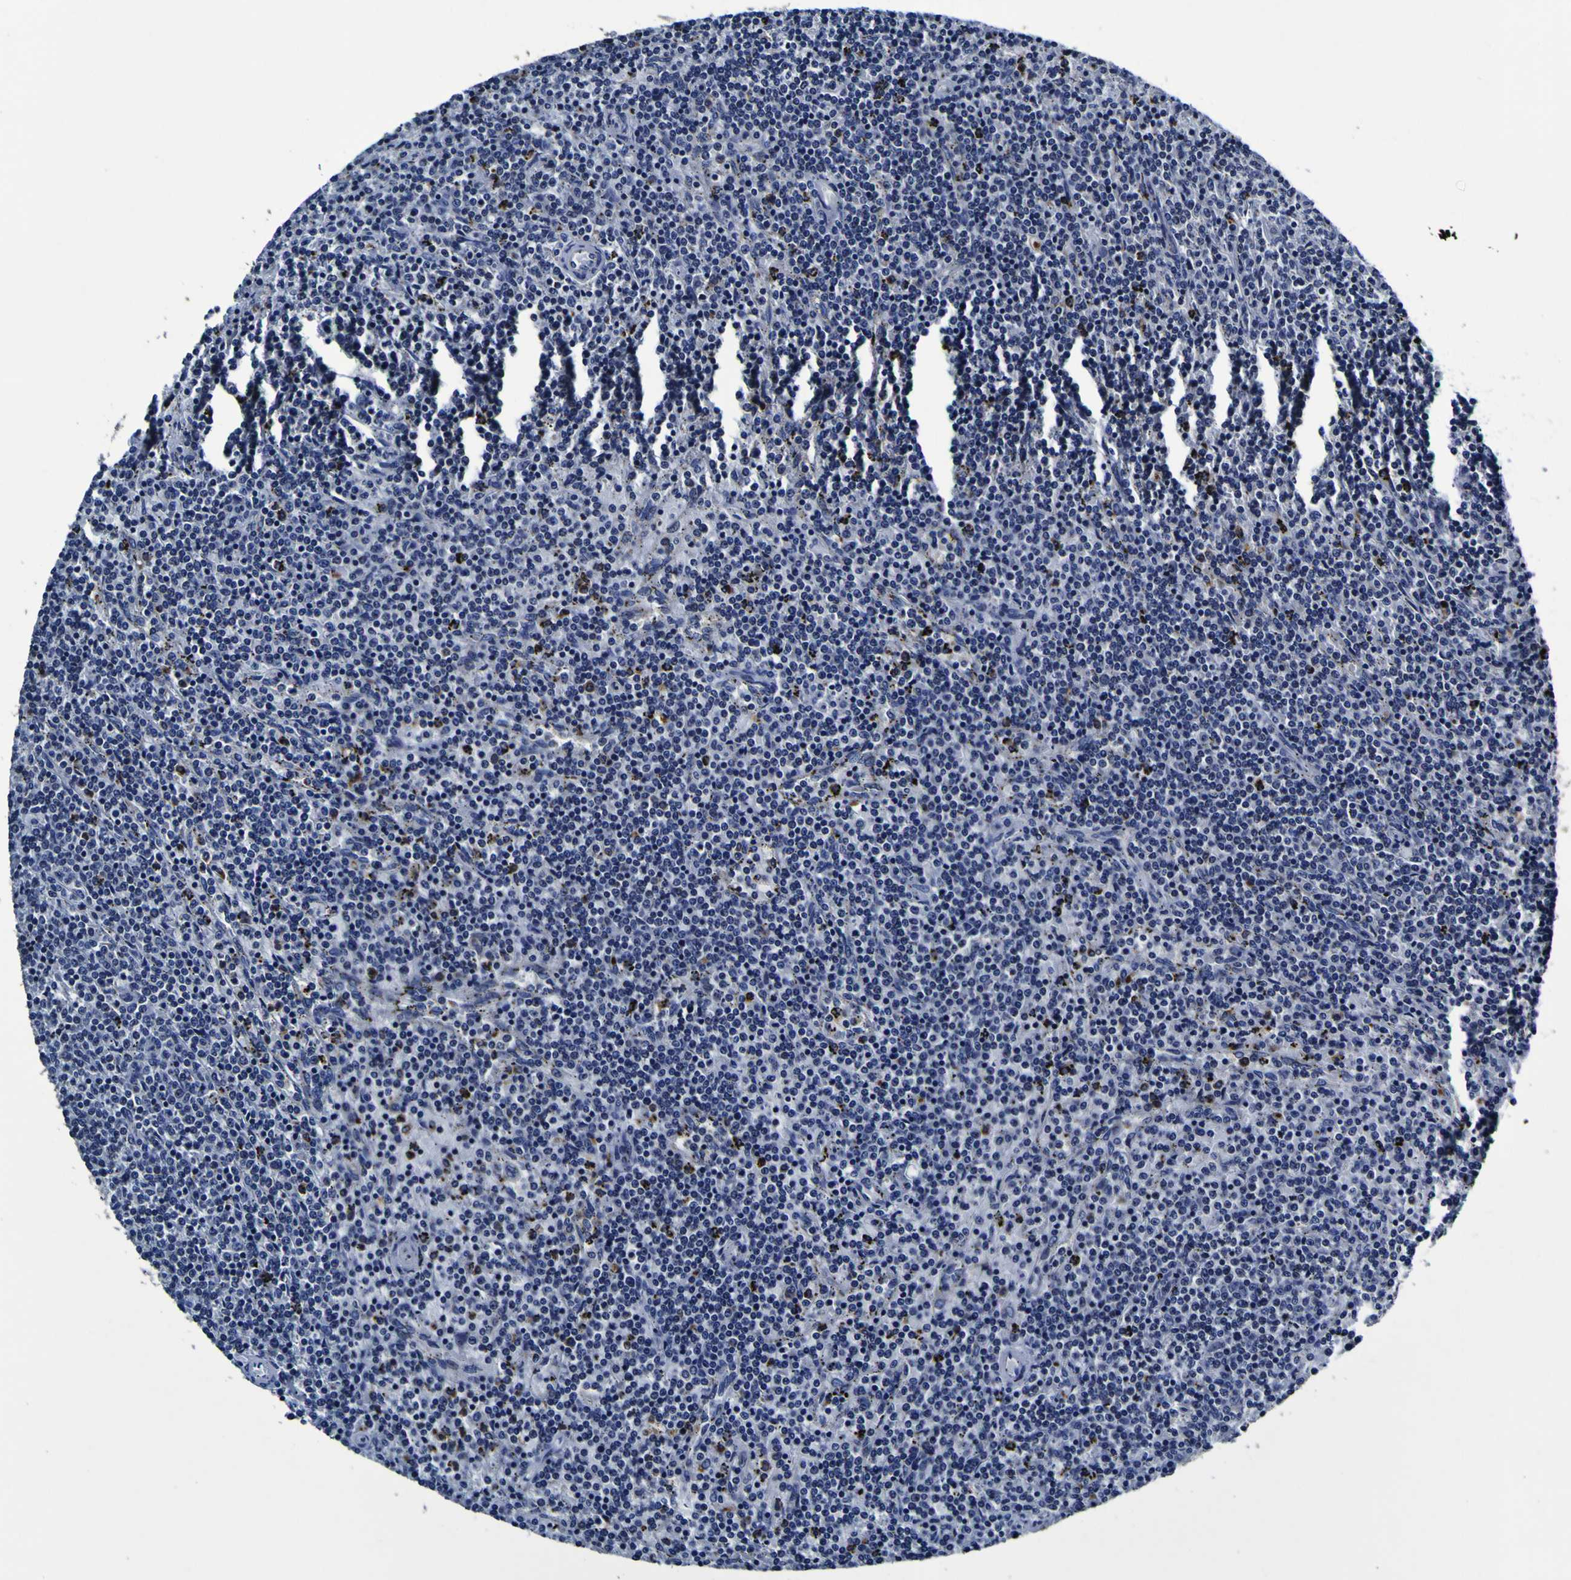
{"staining": {"intensity": "negative", "quantity": "none", "location": "none"}, "tissue": "lymphoma", "cell_type": "Tumor cells", "image_type": "cancer", "snomed": [{"axis": "morphology", "description": "Malignant lymphoma, non-Hodgkin's type, Low grade"}, {"axis": "topography", "description": "Spleen"}], "caption": "Low-grade malignant lymphoma, non-Hodgkin's type stained for a protein using IHC displays no expression tumor cells.", "gene": "PANK4", "patient": {"sex": "female", "age": 50}}